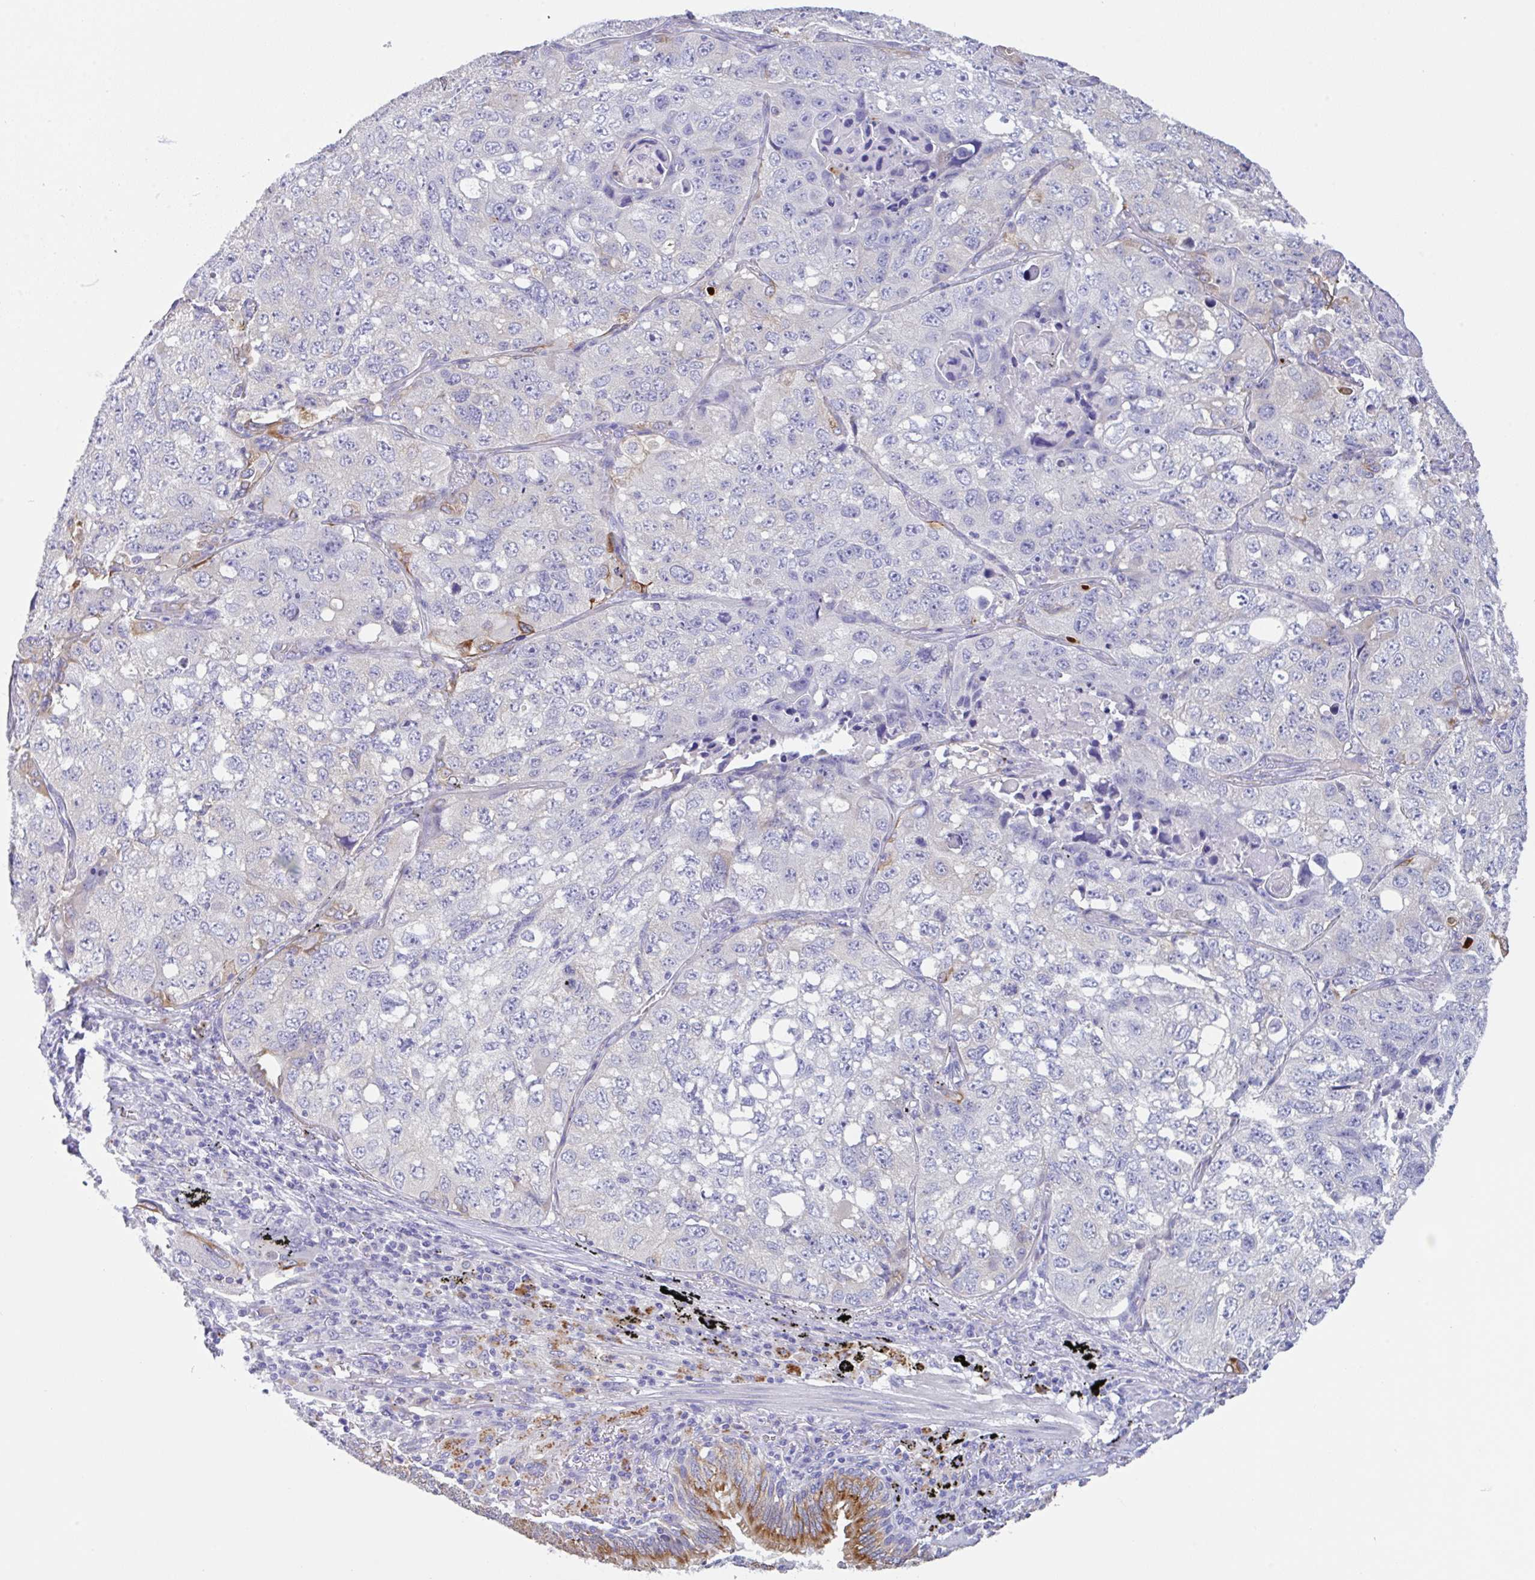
{"staining": {"intensity": "negative", "quantity": "none", "location": "none"}, "tissue": "lung cancer", "cell_type": "Tumor cells", "image_type": "cancer", "snomed": [{"axis": "morphology", "description": "Squamous cell carcinoma, NOS"}, {"axis": "topography", "description": "Lung"}], "caption": "IHC histopathology image of neoplastic tissue: lung cancer (squamous cell carcinoma) stained with DAB (3,3'-diaminobenzidine) exhibits no significant protein expression in tumor cells. (Brightfield microscopy of DAB immunohistochemistry at high magnification).", "gene": "TRAF4", "patient": {"sex": "male", "age": 60}}